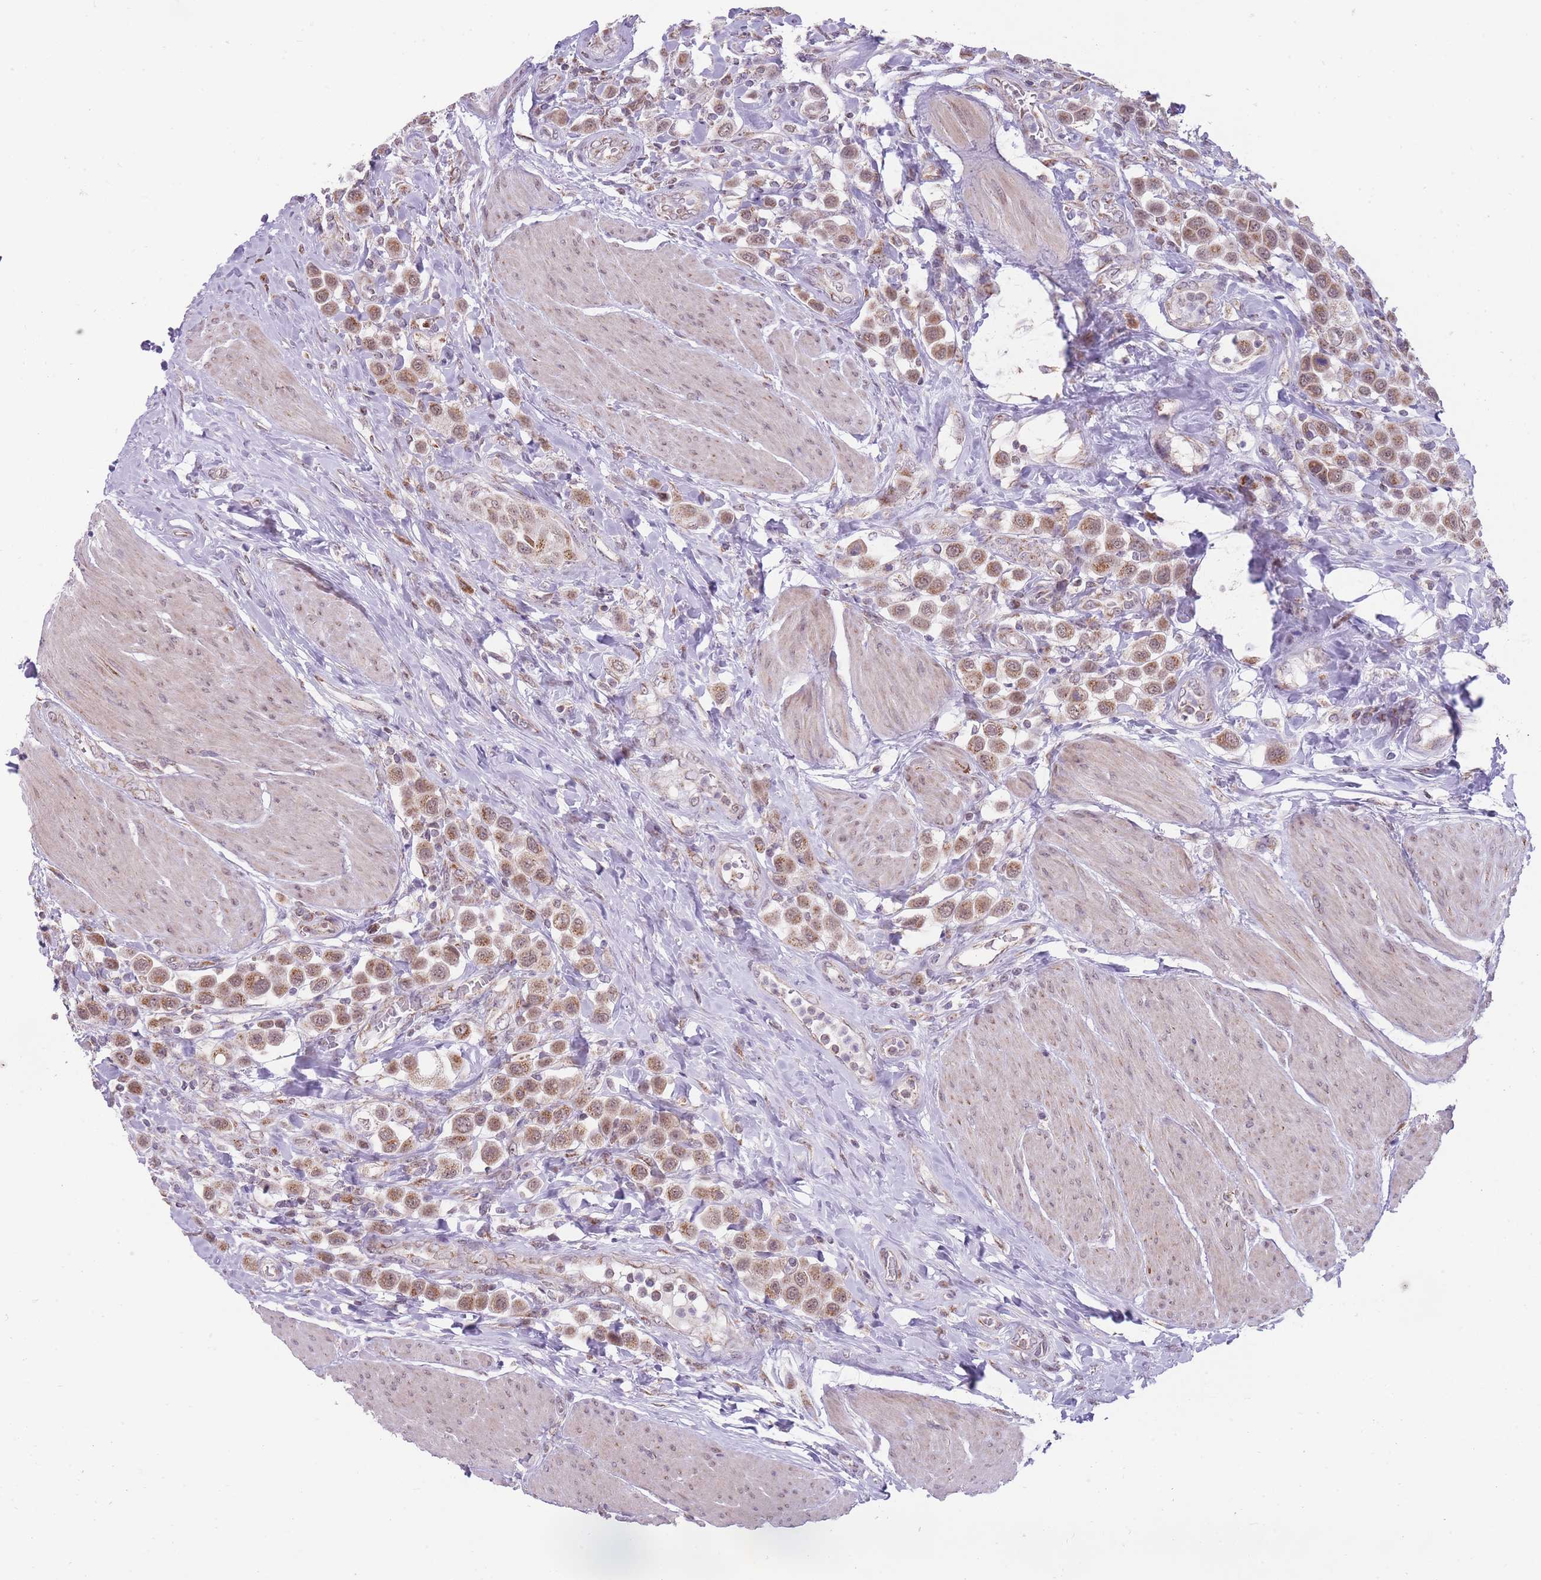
{"staining": {"intensity": "moderate", "quantity": ">75%", "location": "cytoplasmic/membranous"}, "tissue": "urothelial cancer", "cell_type": "Tumor cells", "image_type": "cancer", "snomed": [{"axis": "morphology", "description": "Urothelial carcinoma, High grade"}, {"axis": "topography", "description": "Urinary bladder"}], "caption": "The immunohistochemical stain shows moderate cytoplasmic/membranous staining in tumor cells of urothelial cancer tissue.", "gene": "NELL1", "patient": {"sex": "male", "age": 50}}